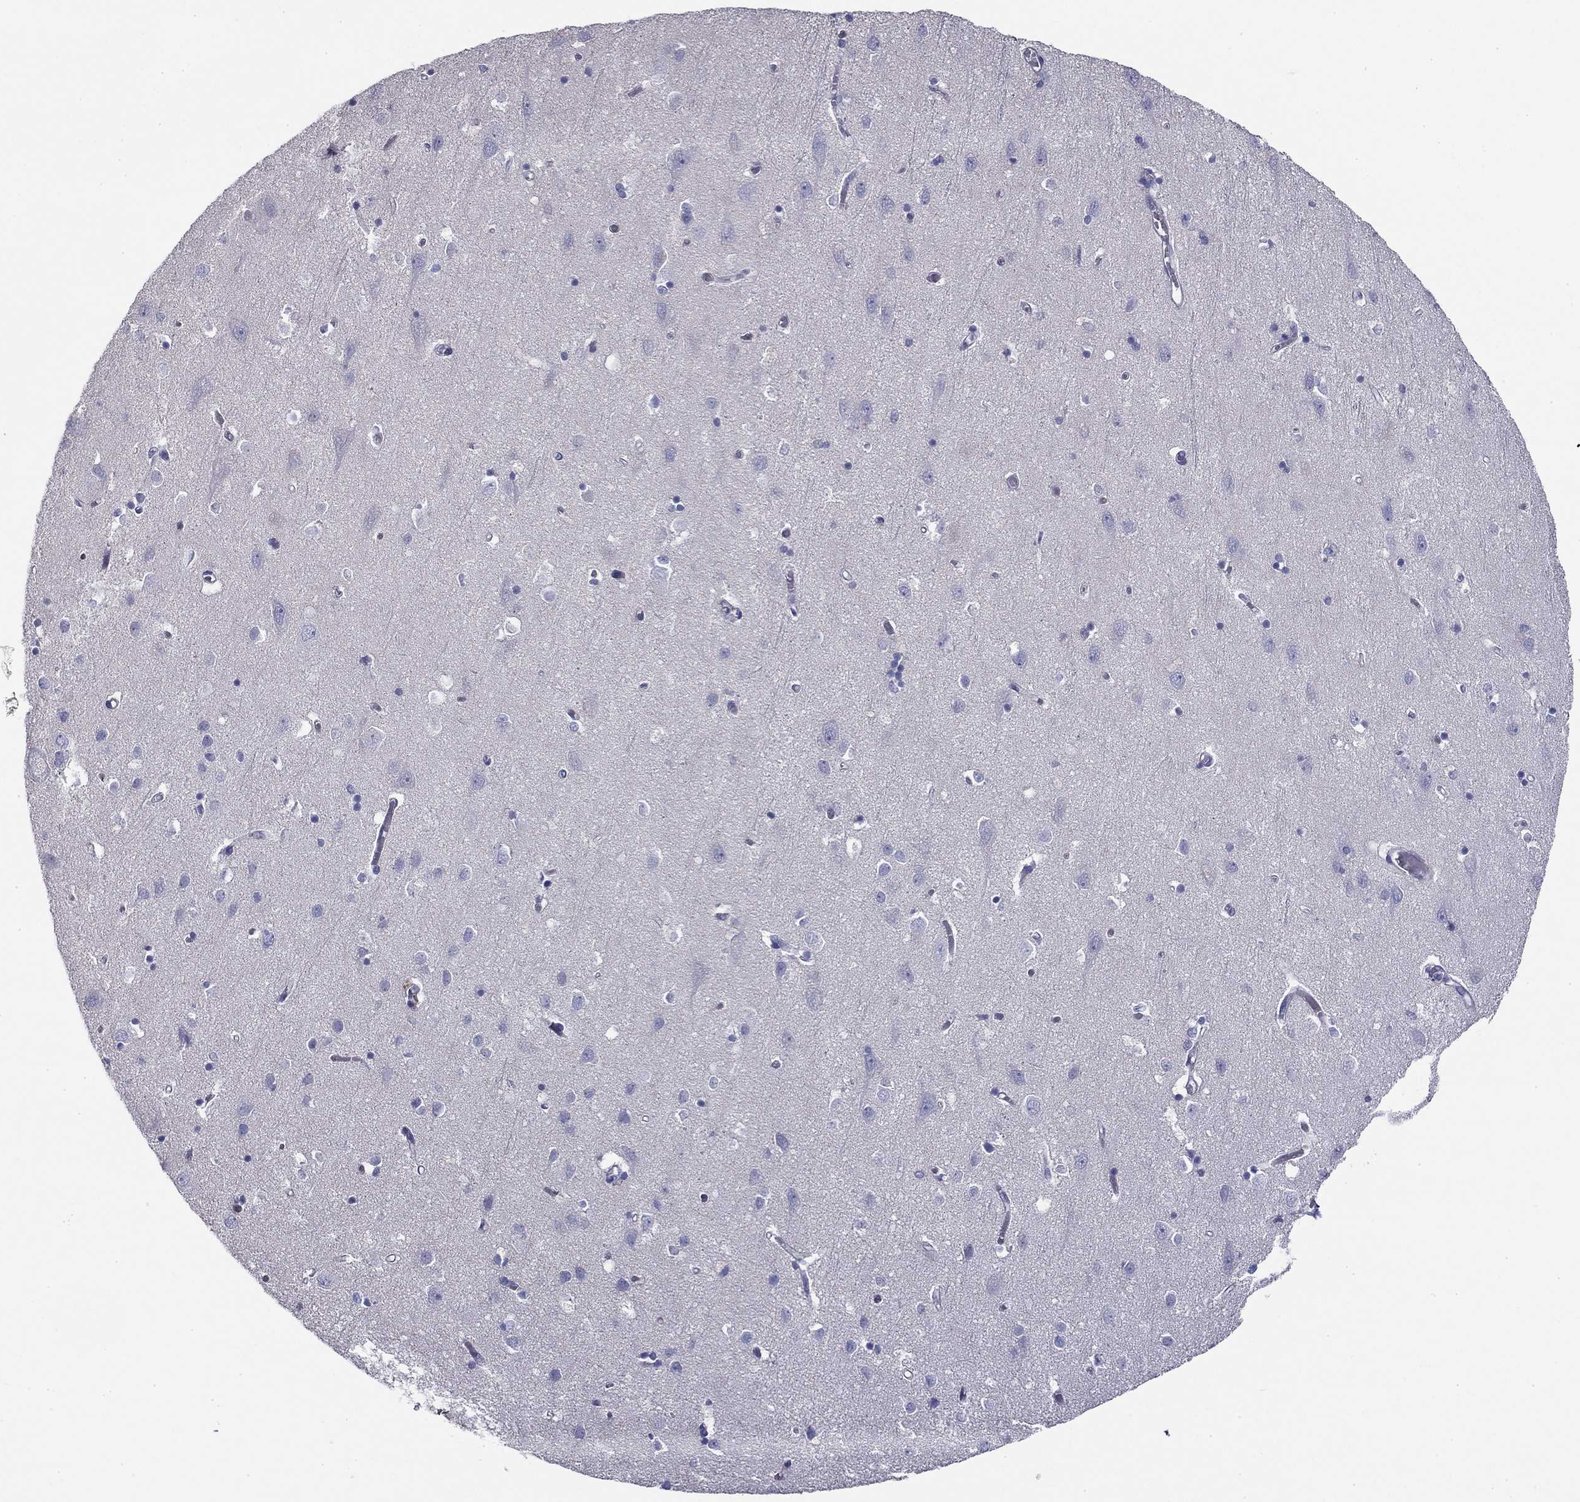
{"staining": {"intensity": "negative", "quantity": "none", "location": "none"}, "tissue": "cerebral cortex", "cell_type": "Endothelial cells", "image_type": "normal", "snomed": [{"axis": "morphology", "description": "Normal tissue, NOS"}, {"axis": "topography", "description": "Cerebral cortex"}], "caption": "The immunohistochemistry image has no significant expression in endothelial cells of cerebral cortex. Nuclei are stained in blue.", "gene": "CPLX4", "patient": {"sex": "male", "age": 70}}